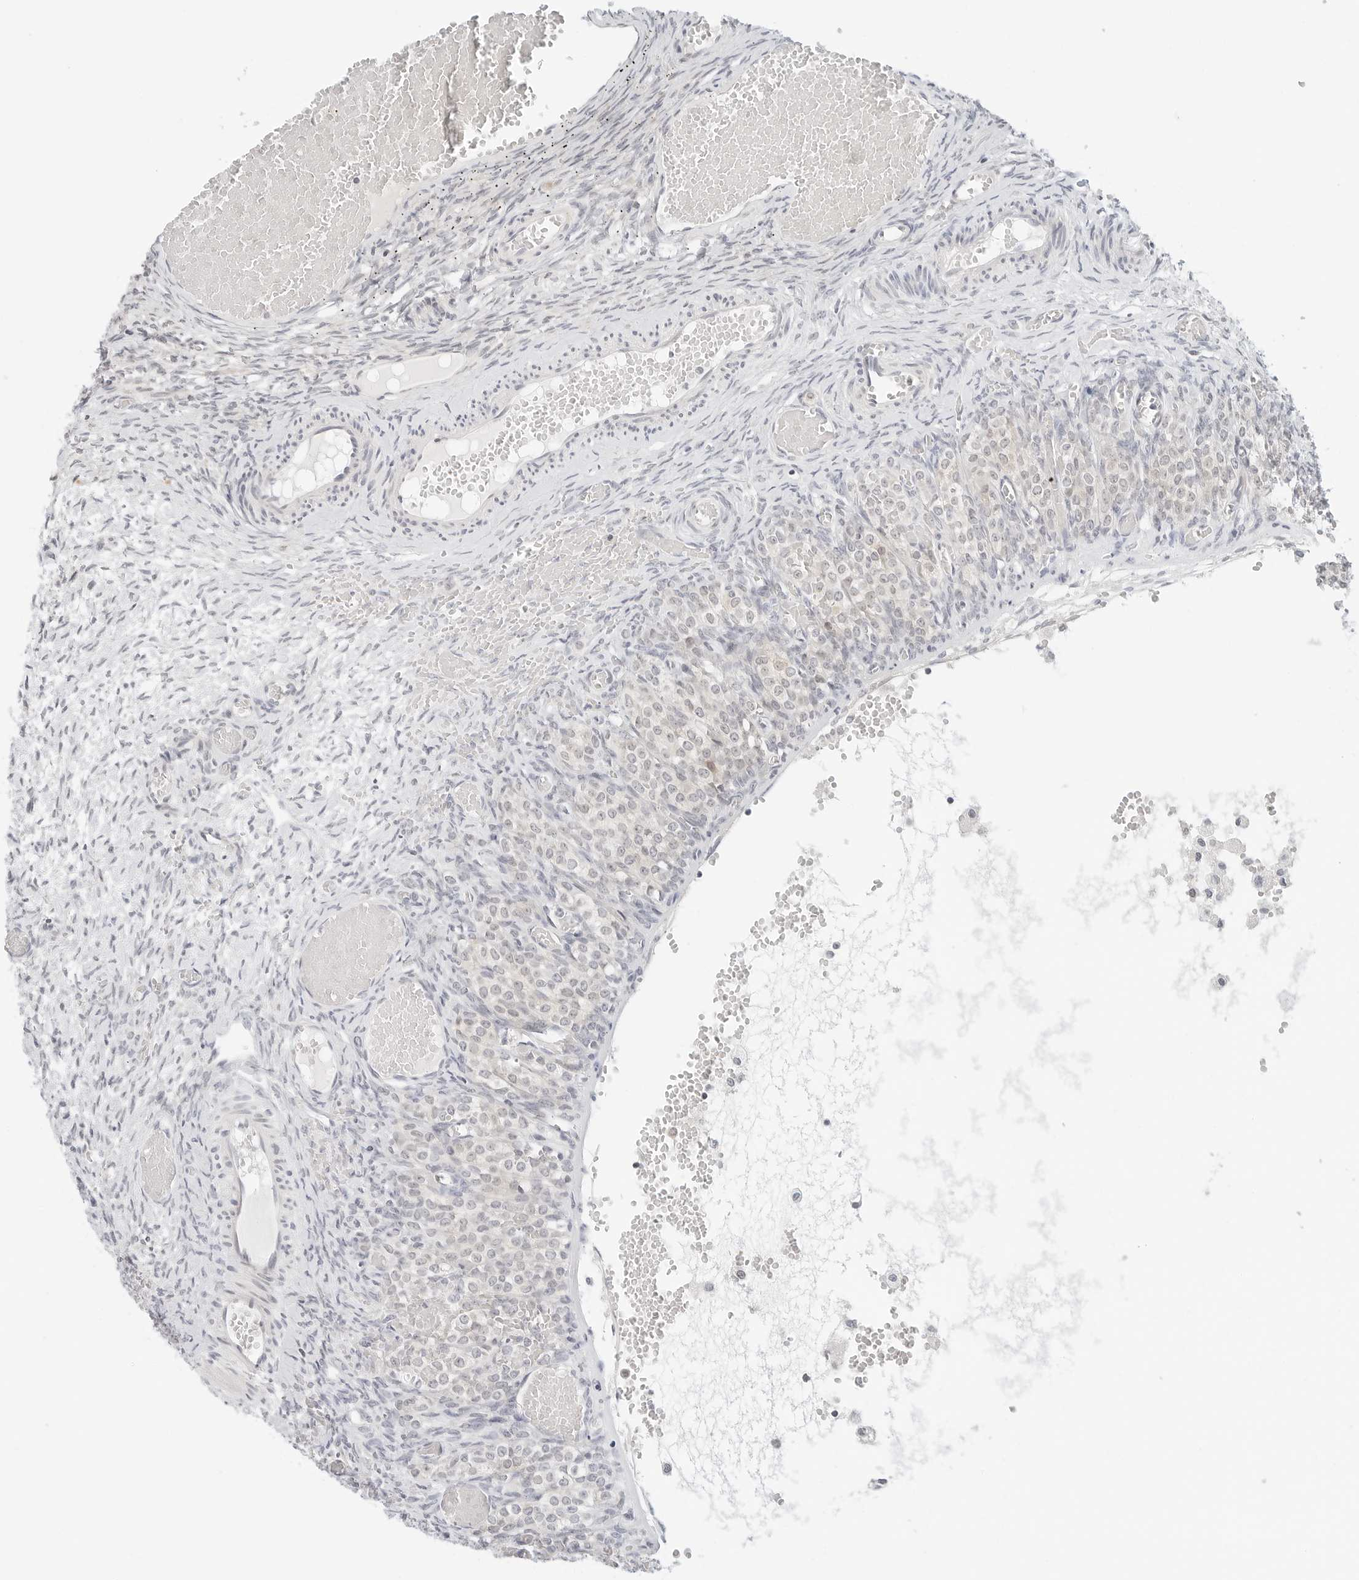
{"staining": {"intensity": "negative", "quantity": "none", "location": "none"}, "tissue": "ovary", "cell_type": "Ovarian stroma cells", "image_type": "normal", "snomed": [{"axis": "morphology", "description": "Adenocarcinoma, NOS"}, {"axis": "topography", "description": "Endometrium"}], "caption": "Ovary stained for a protein using IHC shows no positivity ovarian stroma cells.", "gene": "PARP10", "patient": {"sex": "female", "age": 32}}